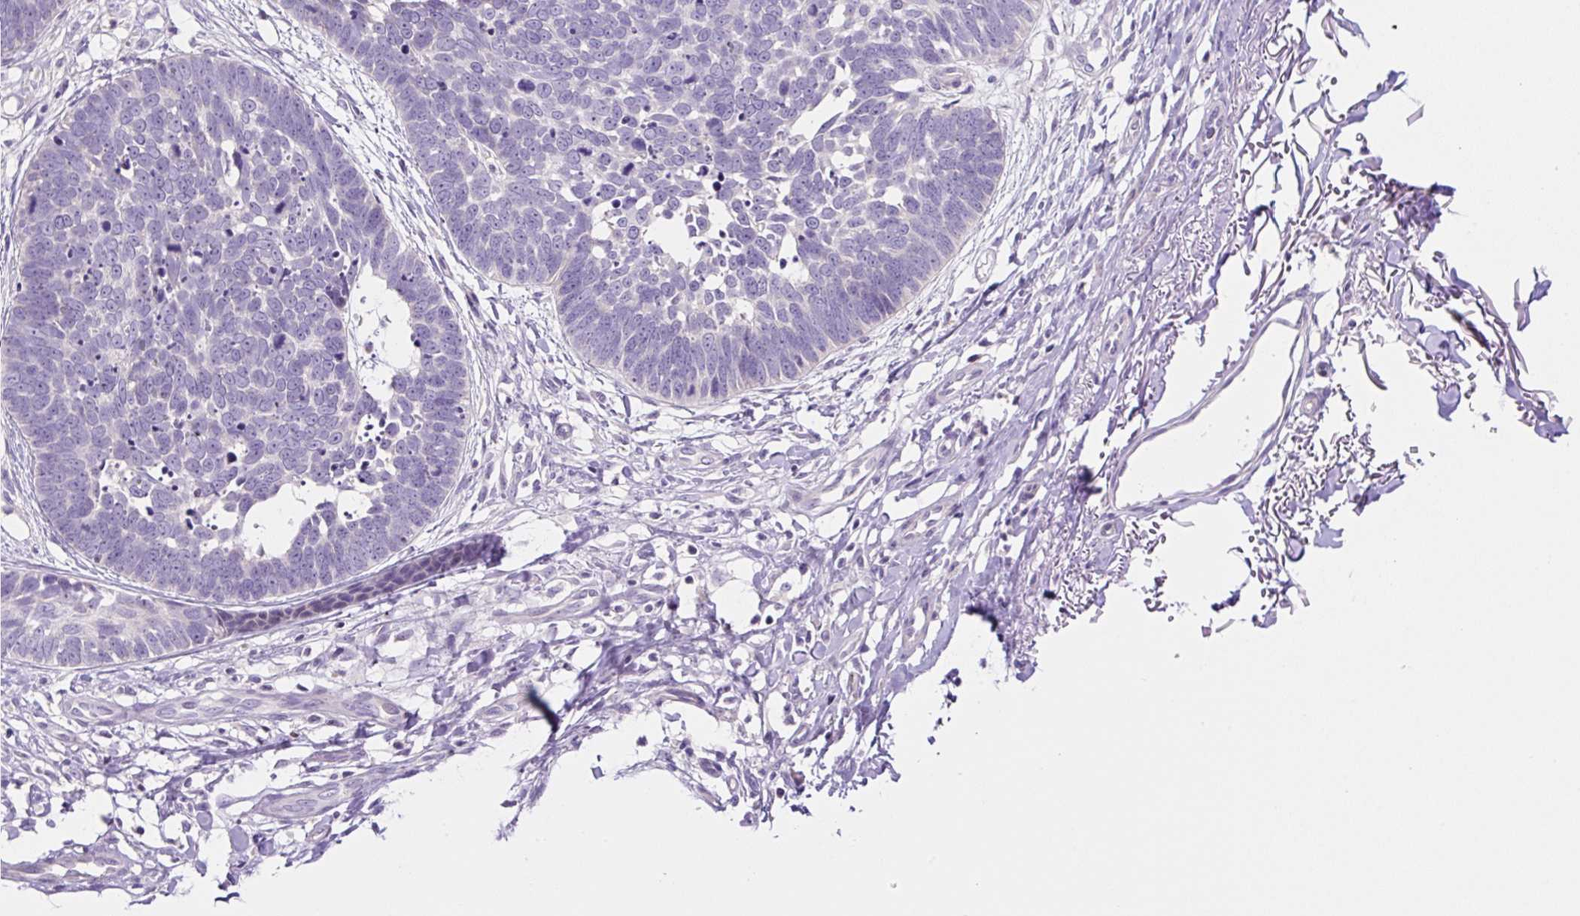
{"staining": {"intensity": "negative", "quantity": "none", "location": "none"}, "tissue": "skin cancer", "cell_type": "Tumor cells", "image_type": "cancer", "snomed": [{"axis": "morphology", "description": "Normal tissue, NOS"}, {"axis": "morphology", "description": "Basal cell carcinoma"}, {"axis": "topography", "description": "Skin"}], "caption": "The micrograph demonstrates no staining of tumor cells in skin cancer (basal cell carcinoma). Nuclei are stained in blue.", "gene": "OGDHL", "patient": {"sex": "male", "age": 77}}